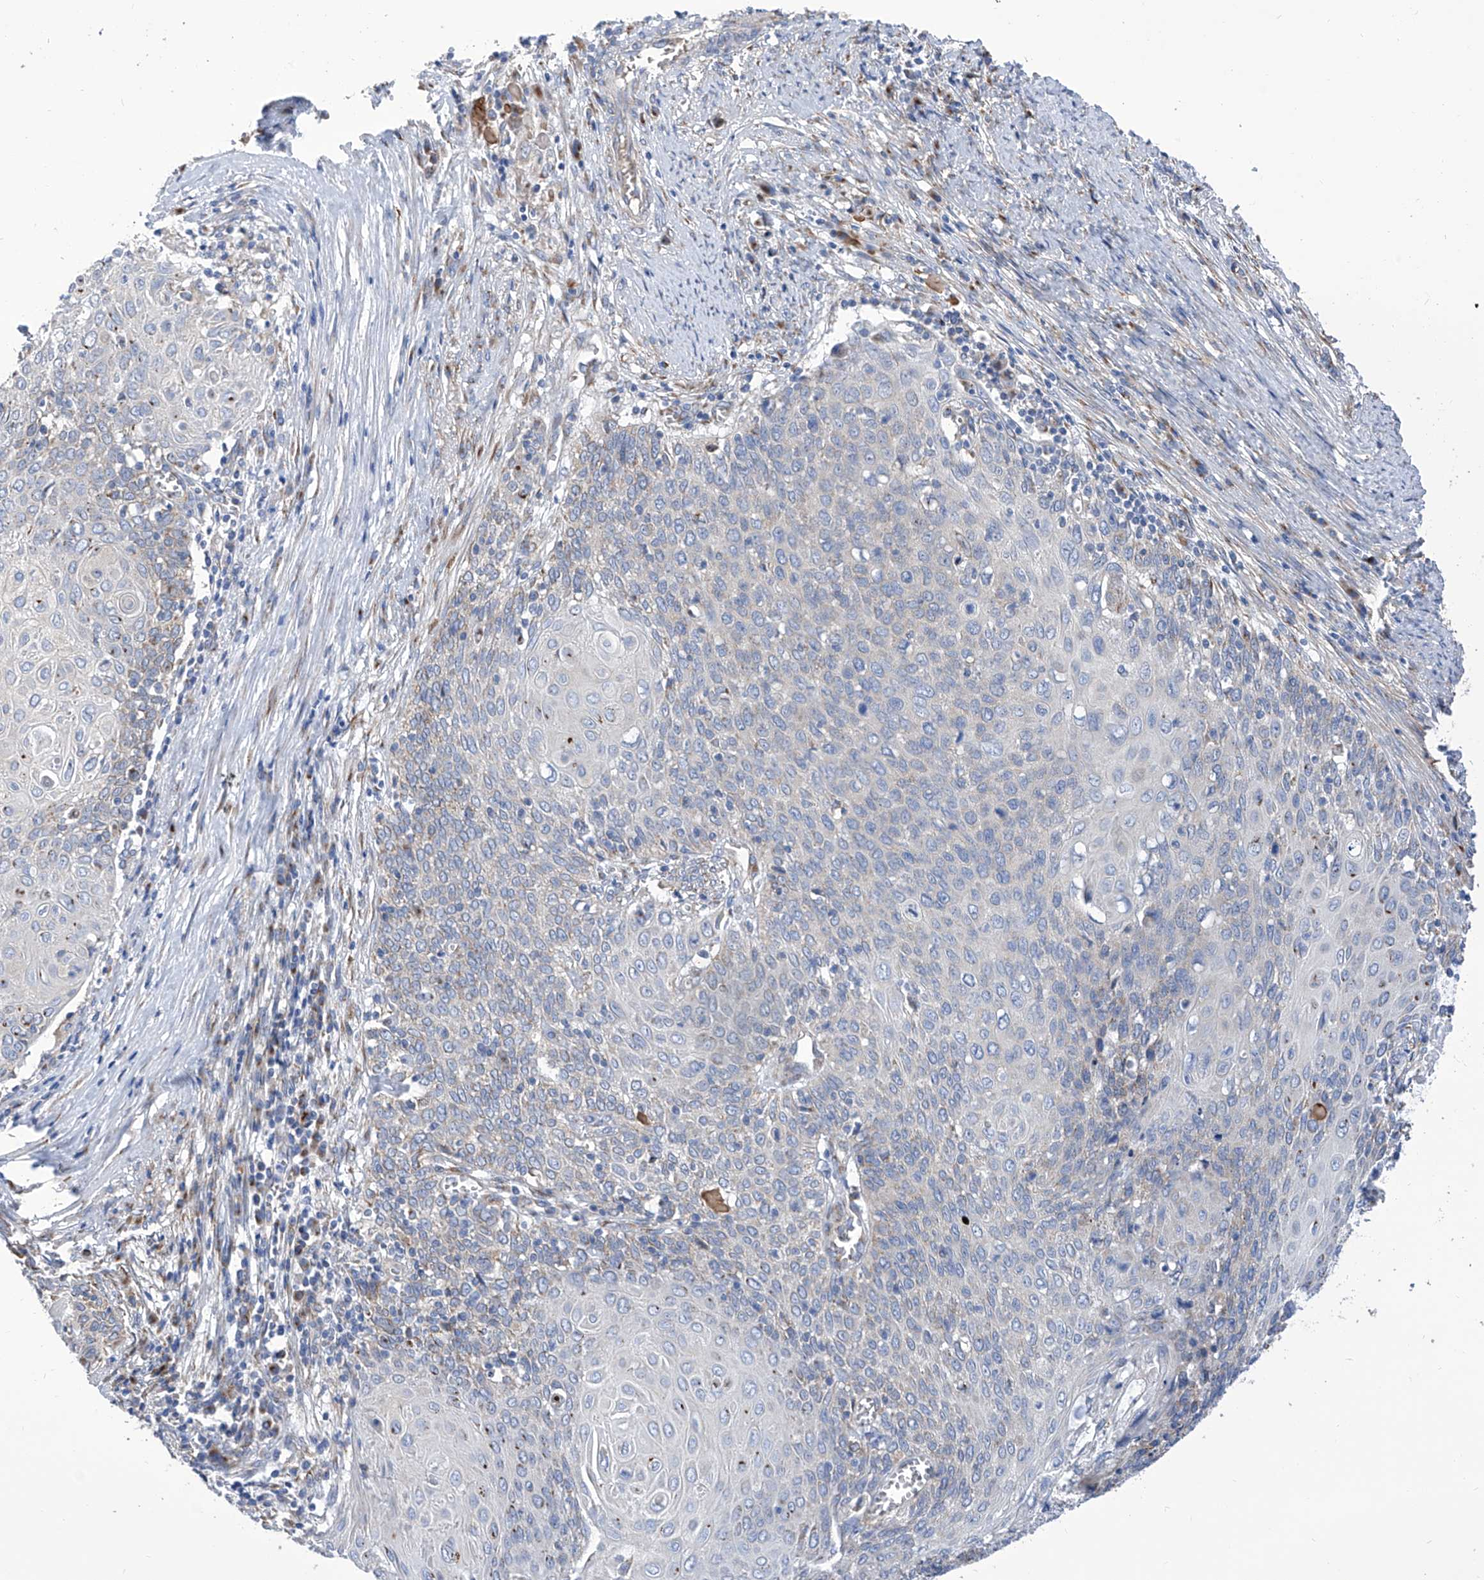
{"staining": {"intensity": "weak", "quantity": "<25%", "location": "cytoplasmic/membranous"}, "tissue": "cervical cancer", "cell_type": "Tumor cells", "image_type": "cancer", "snomed": [{"axis": "morphology", "description": "Squamous cell carcinoma, NOS"}, {"axis": "topography", "description": "Cervix"}], "caption": "IHC histopathology image of cervical squamous cell carcinoma stained for a protein (brown), which exhibits no positivity in tumor cells.", "gene": "TJAP1", "patient": {"sex": "female", "age": 39}}